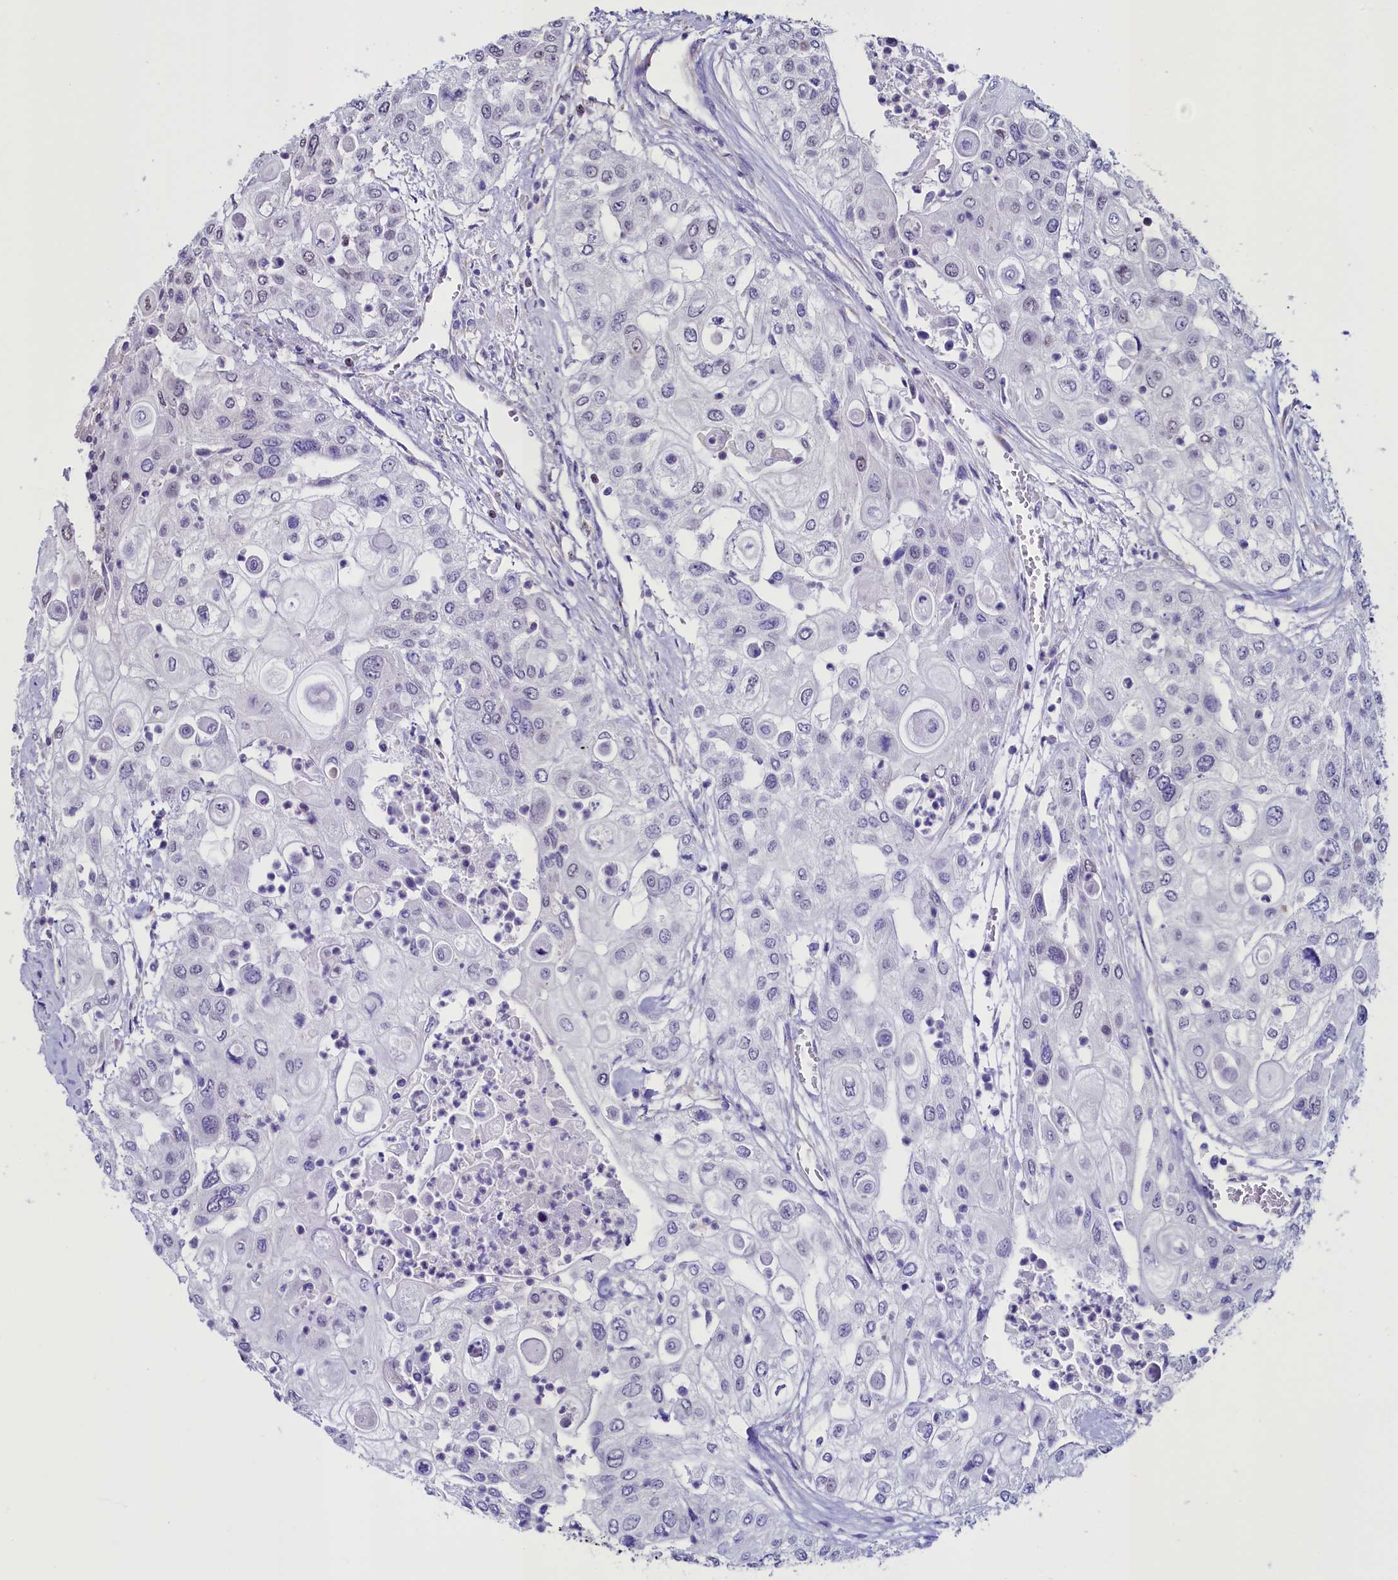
{"staining": {"intensity": "negative", "quantity": "none", "location": "none"}, "tissue": "urothelial cancer", "cell_type": "Tumor cells", "image_type": "cancer", "snomed": [{"axis": "morphology", "description": "Urothelial carcinoma, High grade"}, {"axis": "topography", "description": "Urinary bladder"}], "caption": "Photomicrograph shows no protein staining in tumor cells of urothelial carcinoma (high-grade) tissue.", "gene": "PDILT", "patient": {"sex": "female", "age": 79}}